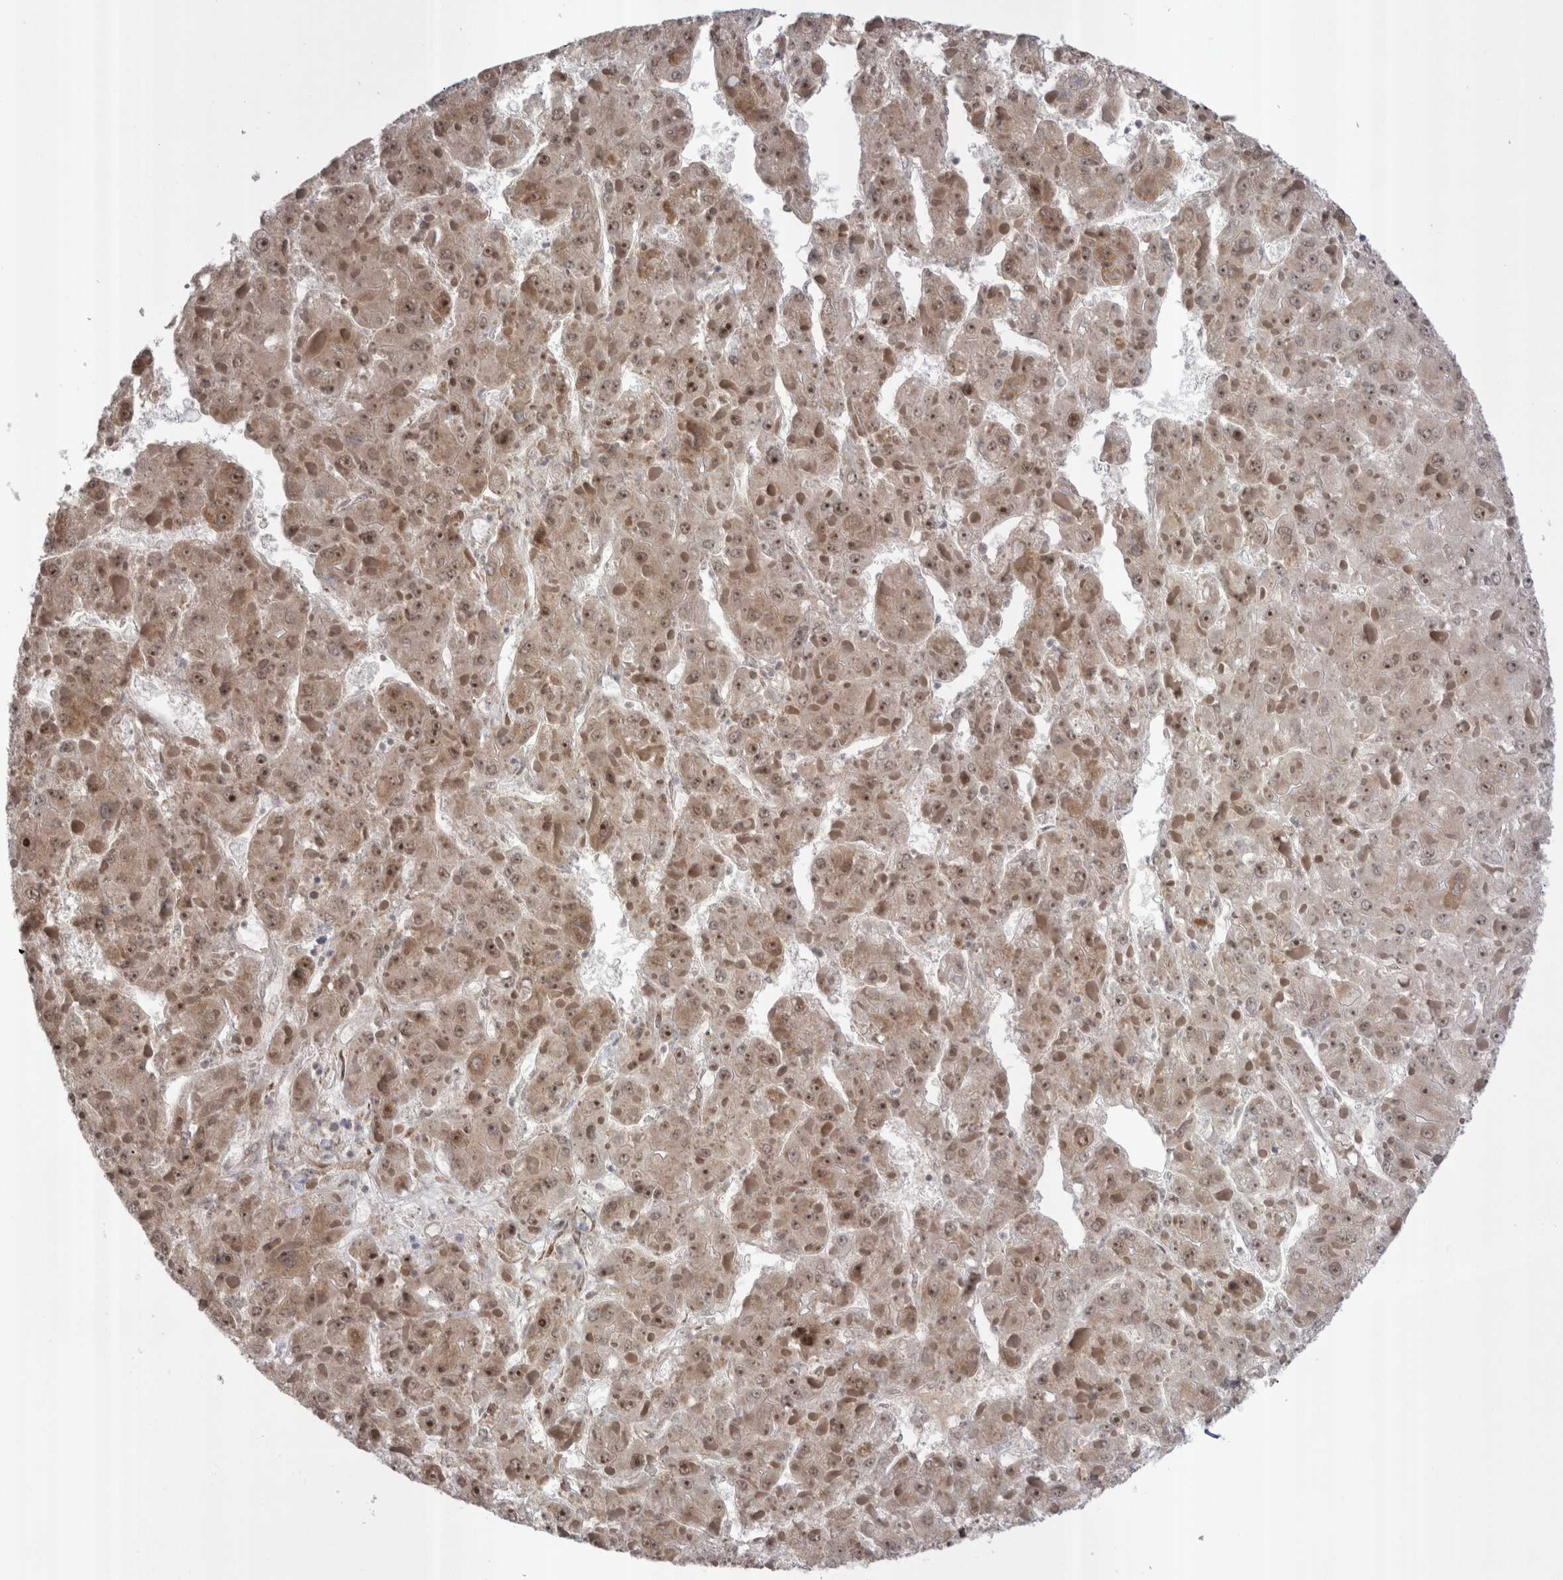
{"staining": {"intensity": "moderate", "quantity": ">75%", "location": "cytoplasmic/membranous,nuclear"}, "tissue": "liver cancer", "cell_type": "Tumor cells", "image_type": "cancer", "snomed": [{"axis": "morphology", "description": "Carcinoma, Hepatocellular, NOS"}, {"axis": "topography", "description": "Liver"}], "caption": "The micrograph shows immunohistochemical staining of liver hepatocellular carcinoma. There is moderate cytoplasmic/membranous and nuclear staining is identified in about >75% of tumor cells. Nuclei are stained in blue.", "gene": "EXOSC4", "patient": {"sex": "female", "age": 73}}